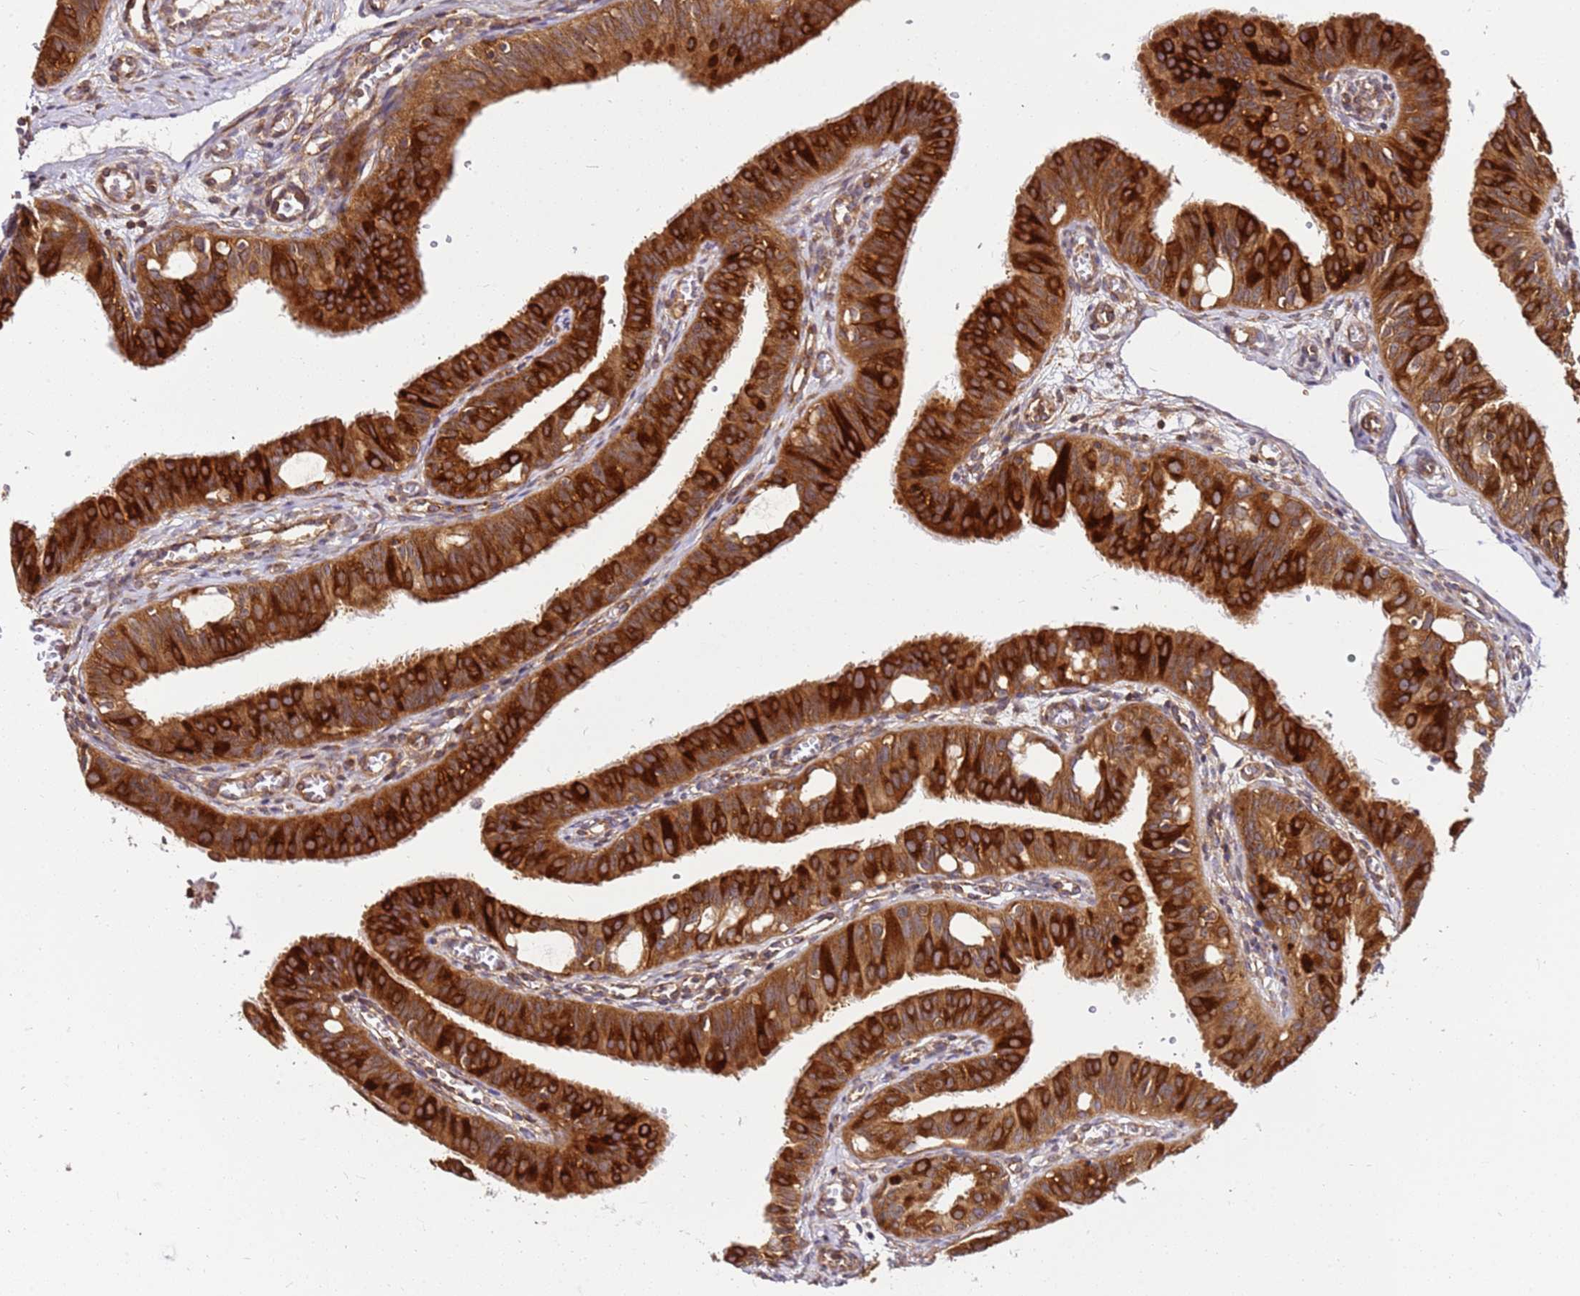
{"staining": {"intensity": "strong", "quantity": ">75%", "location": "cytoplasmic/membranous"}, "tissue": "fallopian tube", "cell_type": "Glandular cells", "image_type": "normal", "snomed": [{"axis": "morphology", "description": "Normal tissue, NOS"}, {"axis": "topography", "description": "Fallopian tube"}, {"axis": "topography", "description": "Ovary"}], "caption": "A high-resolution micrograph shows immunohistochemistry staining of normal fallopian tube, which demonstrates strong cytoplasmic/membranous expression in approximately >75% of glandular cells.", "gene": "PIH1D1", "patient": {"sex": "female", "age": 42}}